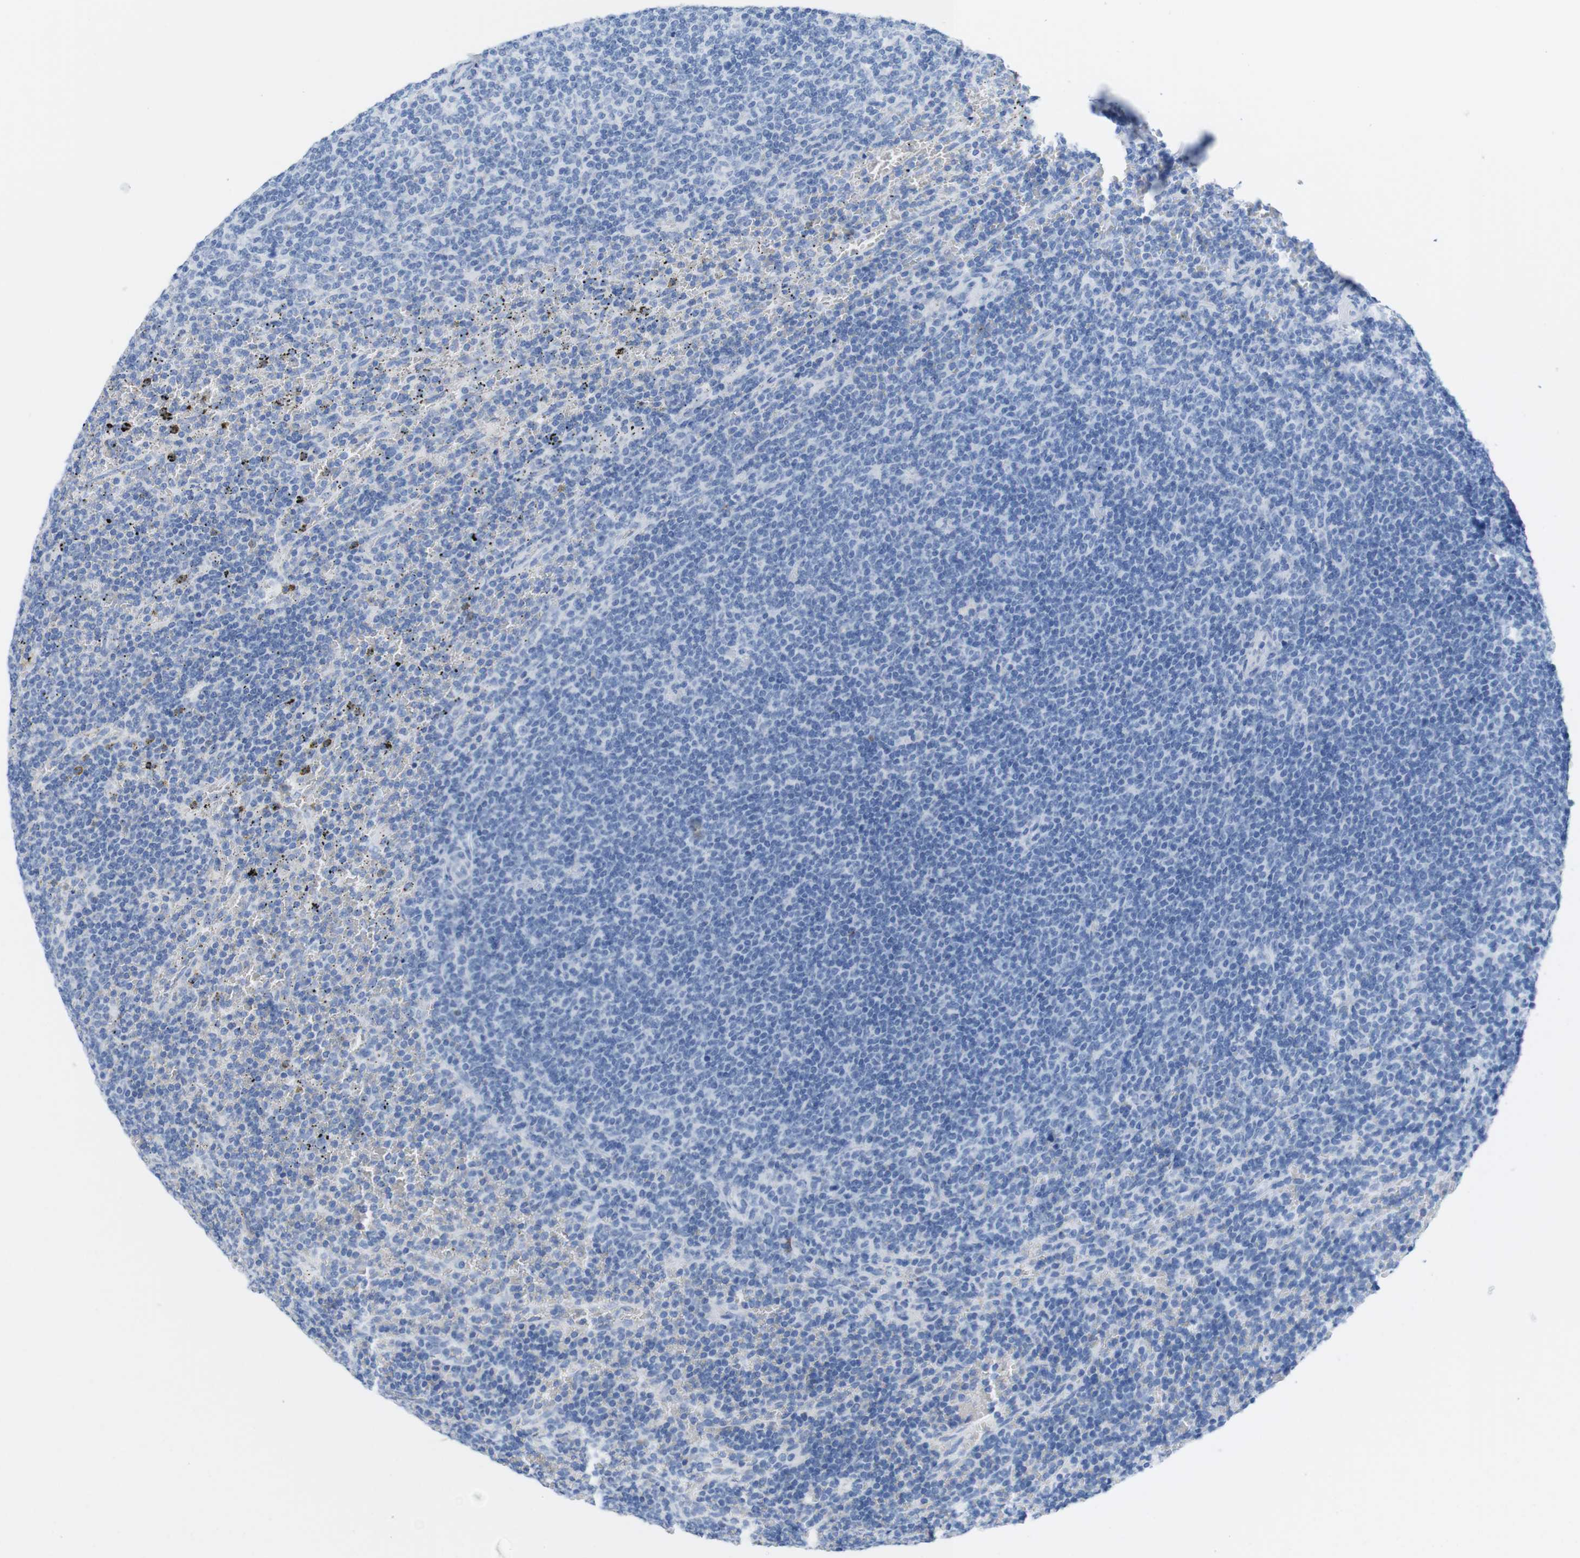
{"staining": {"intensity": "negative", "quantity": "none", "location": "none"}, "tissue": "lymphoma", "cell_type": "Tumor cells", "image_type": "cancer", "snomed": [{"axis": "morphology", "description": "Malignant lymphoma, non-Hodgkin's type, Low grade"}, {"axis": "topography", "description": "Spleen"}], "caption": "There is no significant expression in tumor cells of malignant lymphoma, non-Hodgkin's type (low-grade). (Stains: DAB (3,3'-diaminobenzidine) immunohistochemistry with hematoxylin counter stain, Microscopy: brightfield microscopy at high magnification).", "gene": "LAG3", "patient": {"sex": "female", "age": 50}}